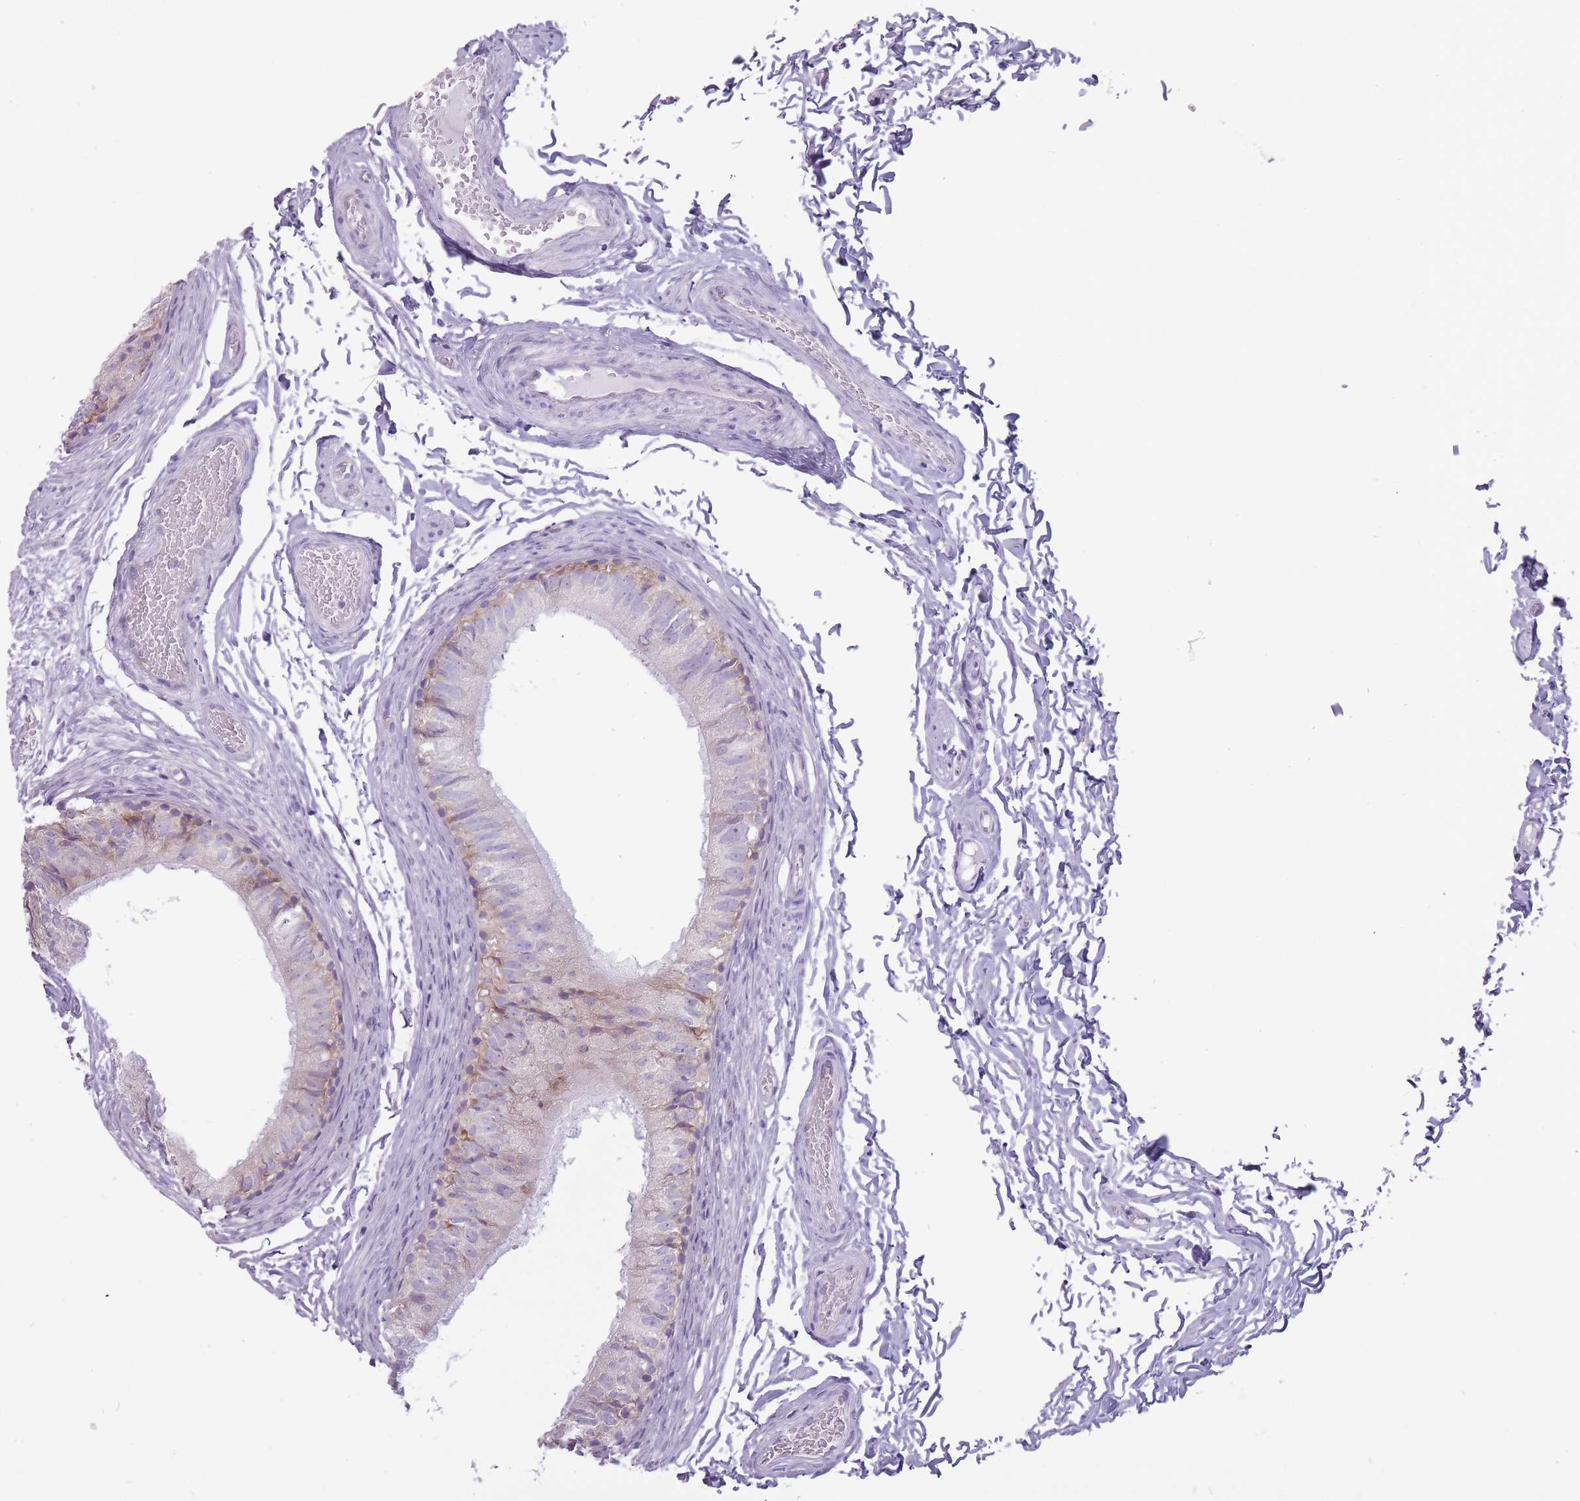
{"staining": {"intensity": "moderate", "quantity": "25%-75%", "location": "cytoplasmic/membranous"}, "tissue": "epididymis", "cell_type": "Glandular cells", "image_type": "normal", "snomed": [{"axis": "morphology", "description": "Normal tissue, NOS"}, {"axis": "topography", "description": "Epididymis"}], "caption": "Immunohistochemical staining of normal epididymis demonstrates medium levels of moderate cytoplasmic/membranous expression in about 25%-75% of glandular cells.", "gene": "RPL18", "patient": {"sex": "male", "age": 37}}